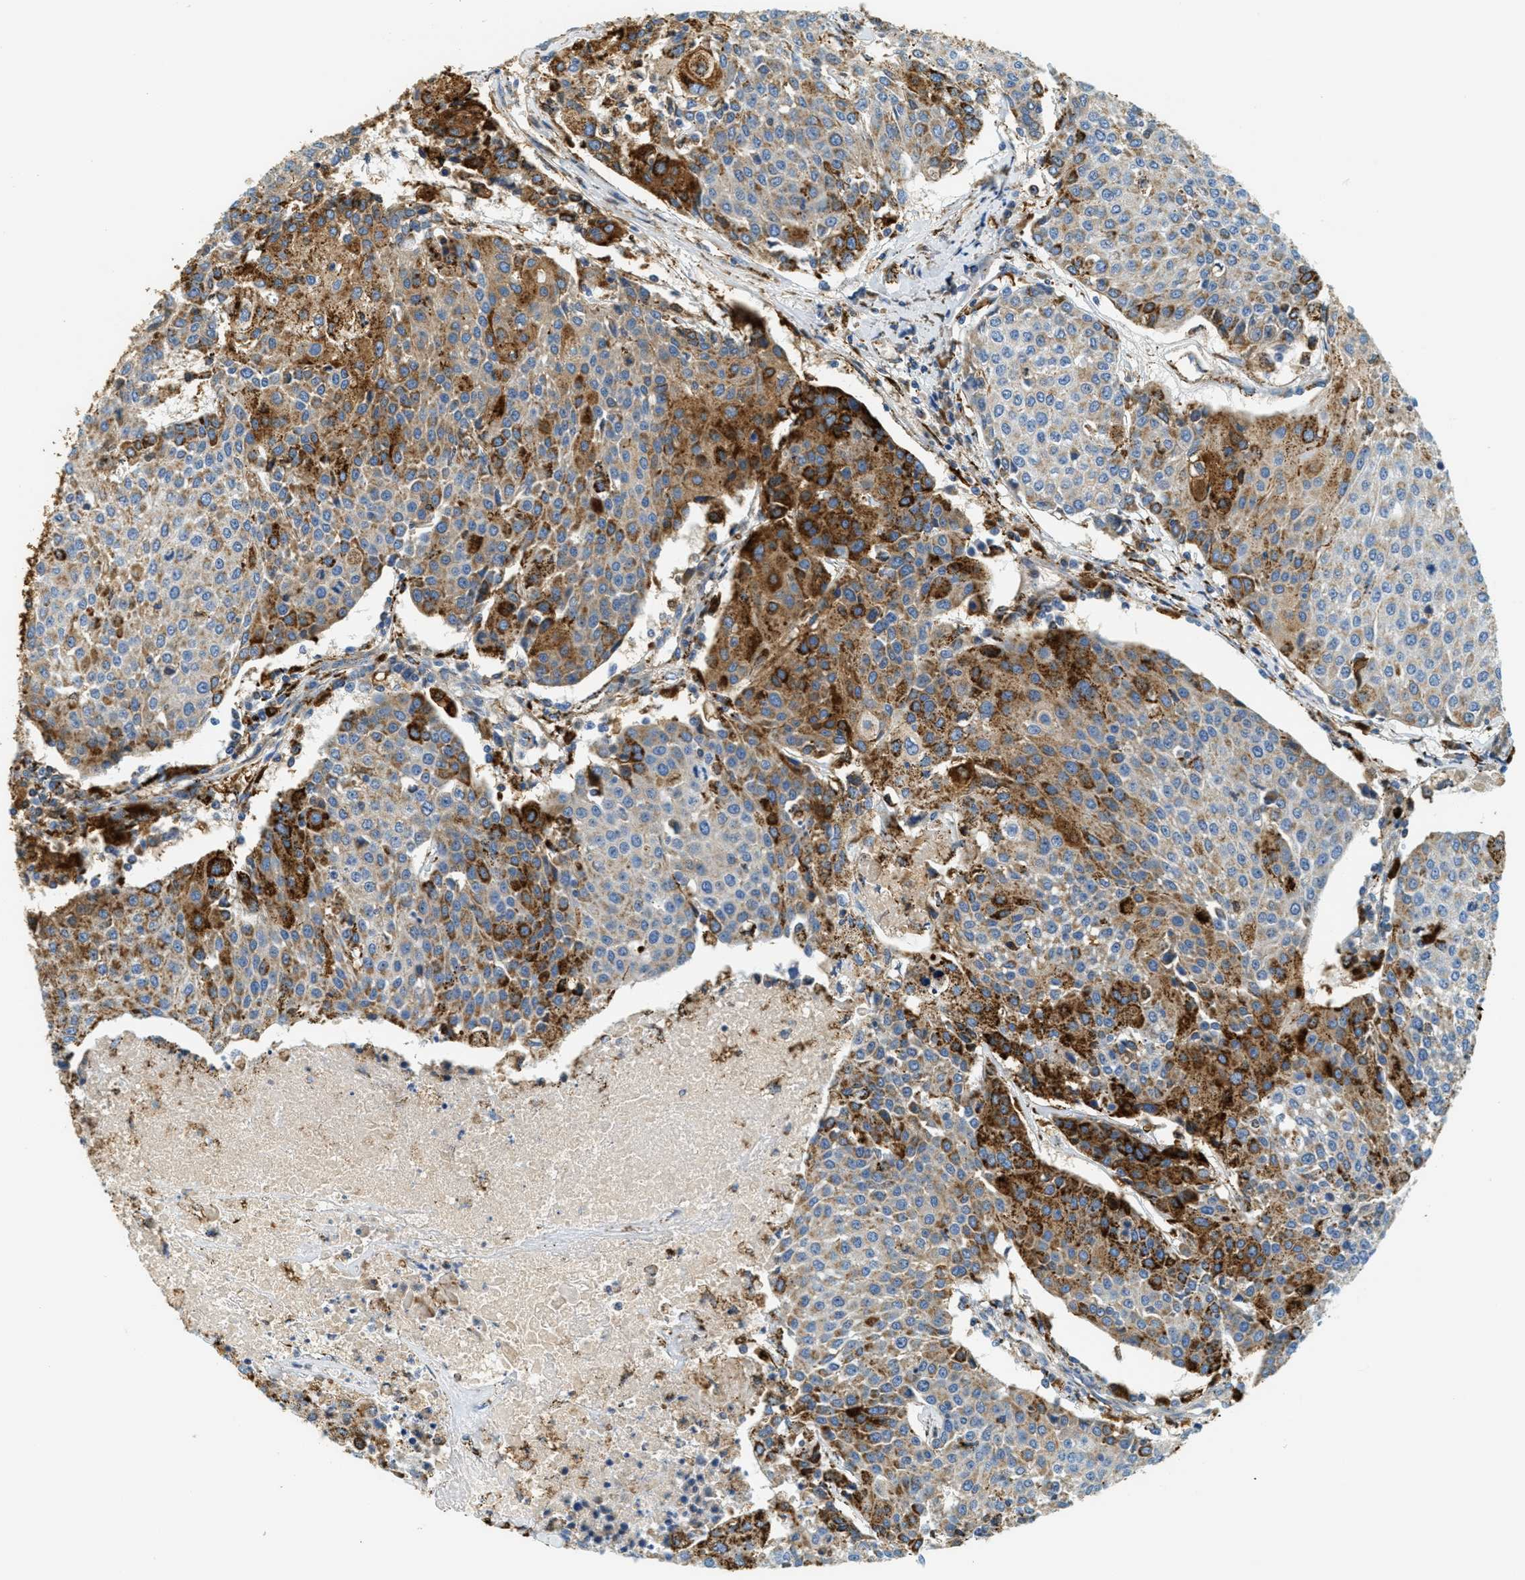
{"staining": {"intensity": "strong", "quantity": "25%-75%", "location": "cytoplasmic/membranous"}, "tissue": "urothelial cancer", "cell_type": "Tumor cells", "image_type": "cancer", "snomed": [{"axis": "morphology", "description": "Urothelial carcinoma, High grade"}, {"axis": "topography", "description": "Urinary bladder"}], "caption": "Immunohistochemical staining of urothelial cancer demonstrates high levels of strong cytoplasmic/membranous expression in approximately 25%-75% of tumor cells.", "gene": "HLCS", "patient": {"sex": "female", "age": 85}}